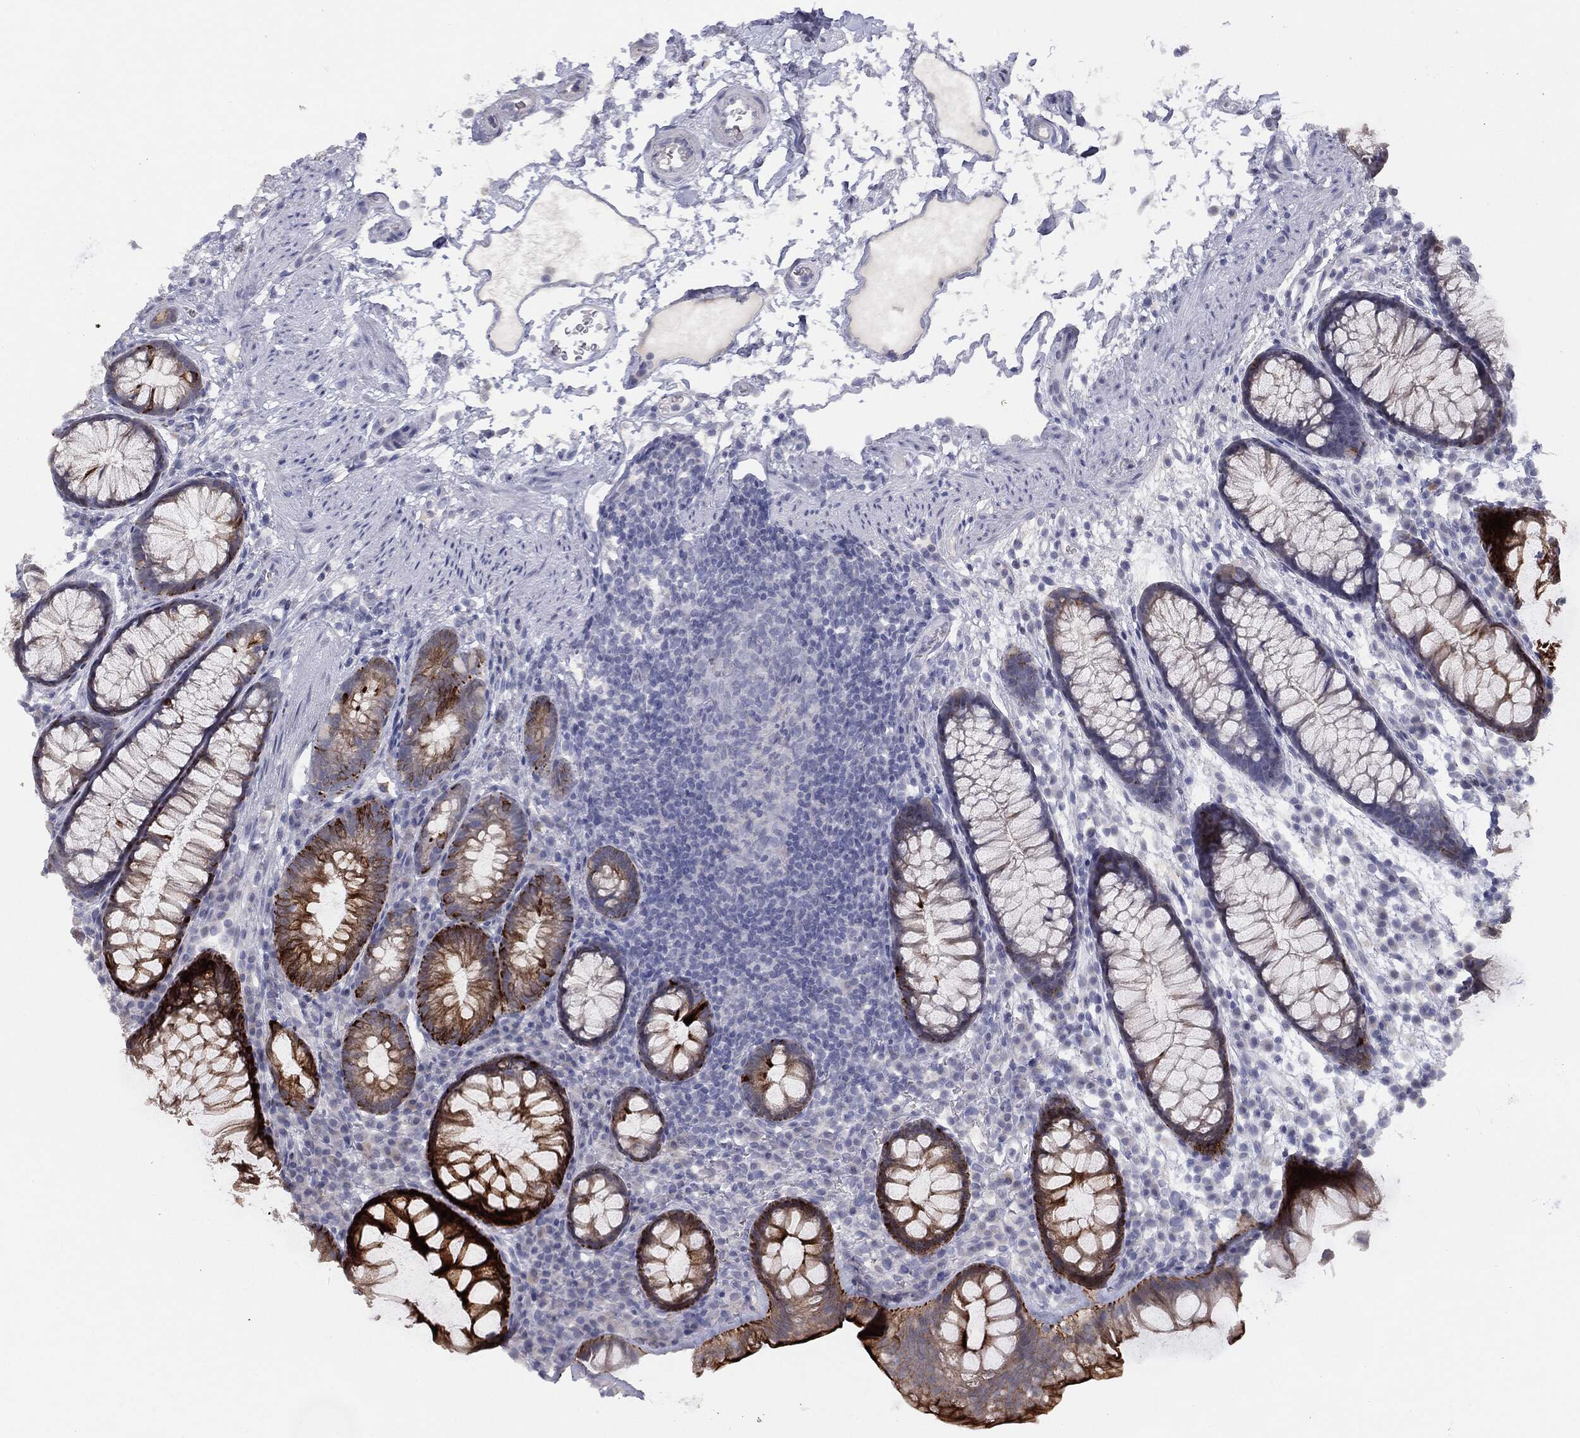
{"staining": {"intensity": "negative", "quantity": "none", "location": "none"}, "tissue": "colon", "cell_type": "Endothelial cells", "image_type": "normal", "snomed": [{"axis": "morphology", "description": "Normal tissue, NOS"}, {"axis": "topography", "description": "Colon"}], "caption": "The histopathology image exhibits no significant expression in endothelial cells of colon. The staining is performed using DAB brown chromogen with nuclei counter-stained in using hematoxylin.", "gene": "MUC1", "patient": {"sex": "male", "age": 76}}